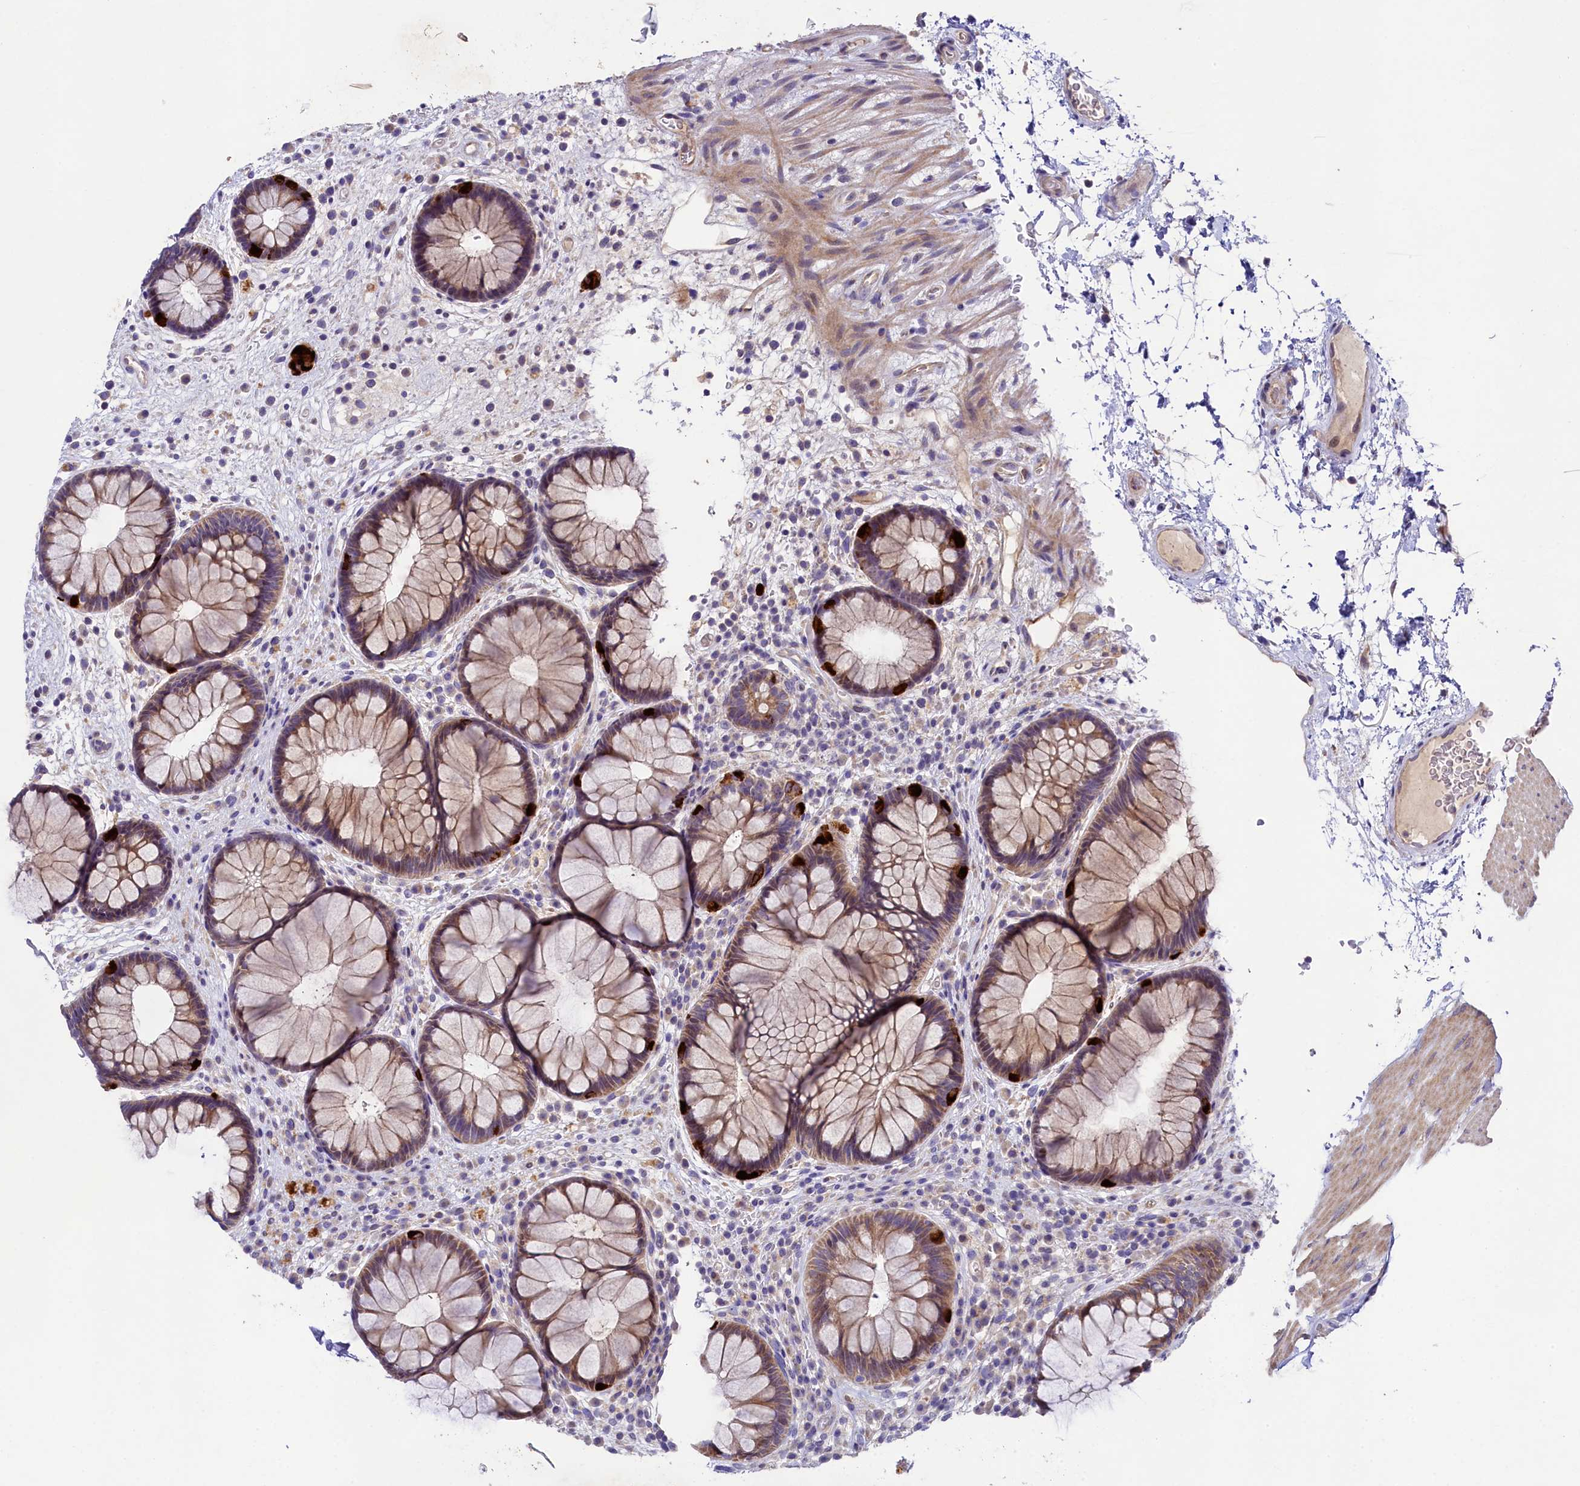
{"staining": {"intensity": "moderate", "quantity": ">75%", "location": "cytoplasmic/membranous"}, "tissue": "rectum", "cell_type": "Glandular cells", "image_type": "normal", "snomed": [{"axis": "morphology", "description": "Normal tissue, NOS"}, {"axis": "topography", "description": "Rectum"}], "caption": "This photomicrograph exhibits IHC staining of normal rectum, with medium moderate cytoplasmic/membranous positivity in about >75% of glandular cells.", "gene": "FXYD6", "patient": {"sex": "male", "age": 51}}